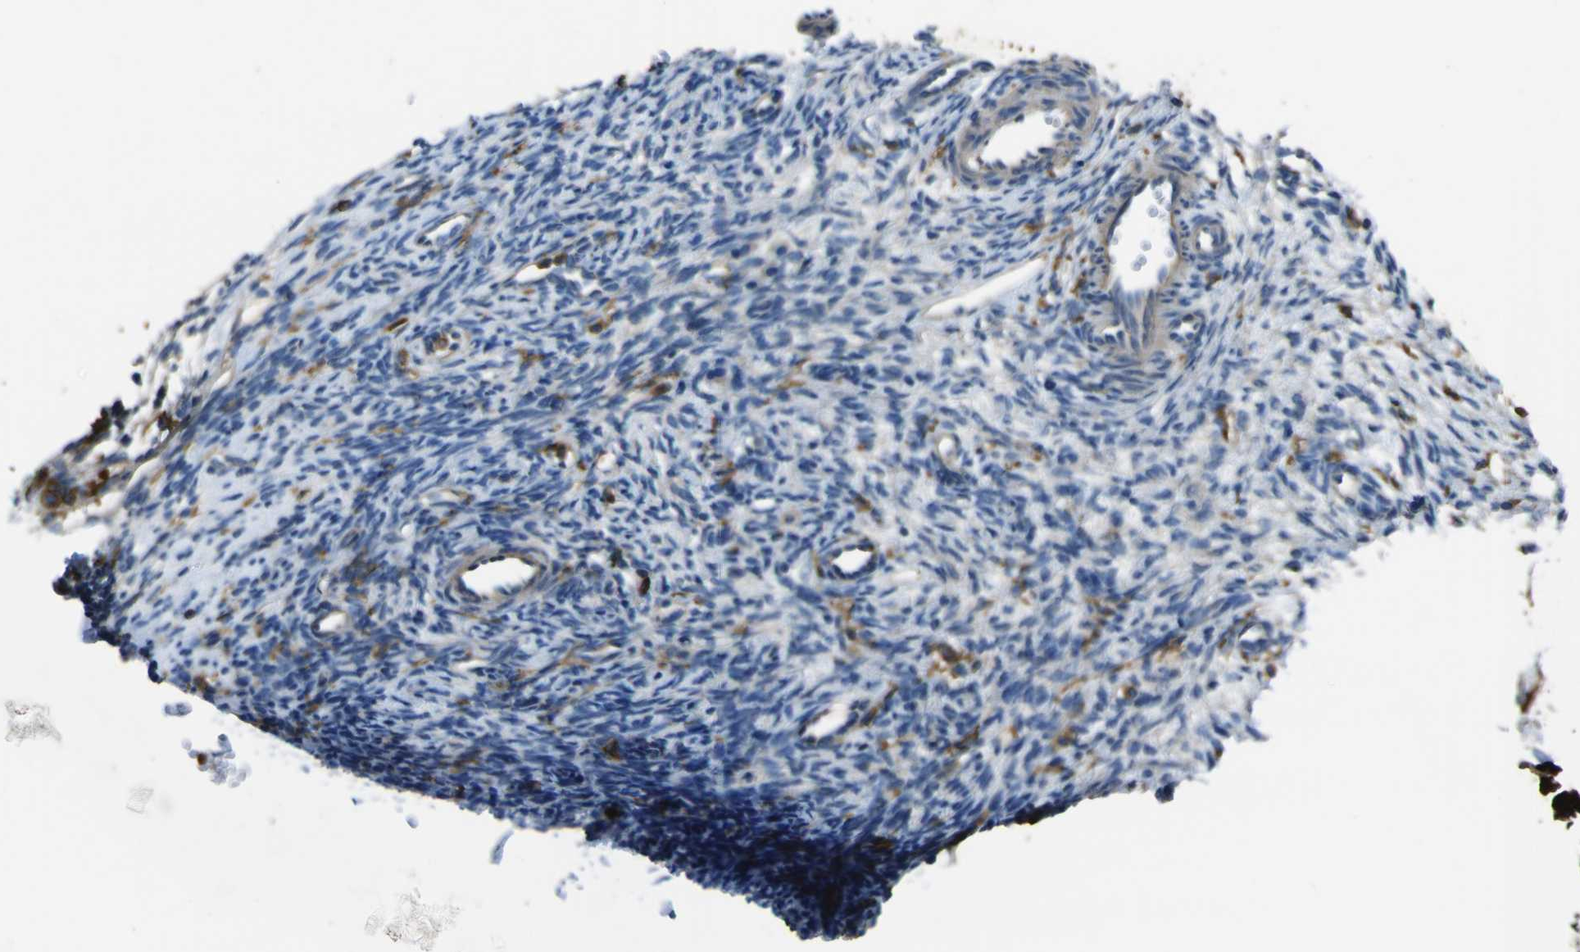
{"staining": {"intensity": "negative", "quantity": "none", "location": "none"}, "tissue": "ovary", "cell_type": "Ovarian stroma cells", "image_type": "normal", "snomed": [{"axis": "morphology", "description": "Normal tissue, NOS"}, {"axis": "topography", "description": "Ovary"}], "caption": "Image shows no significant protein staining in ovarian stroma cells of unremarkable ovary.", "gene": "LAIR1", "patient": {"sex": "female", "age": 33}}